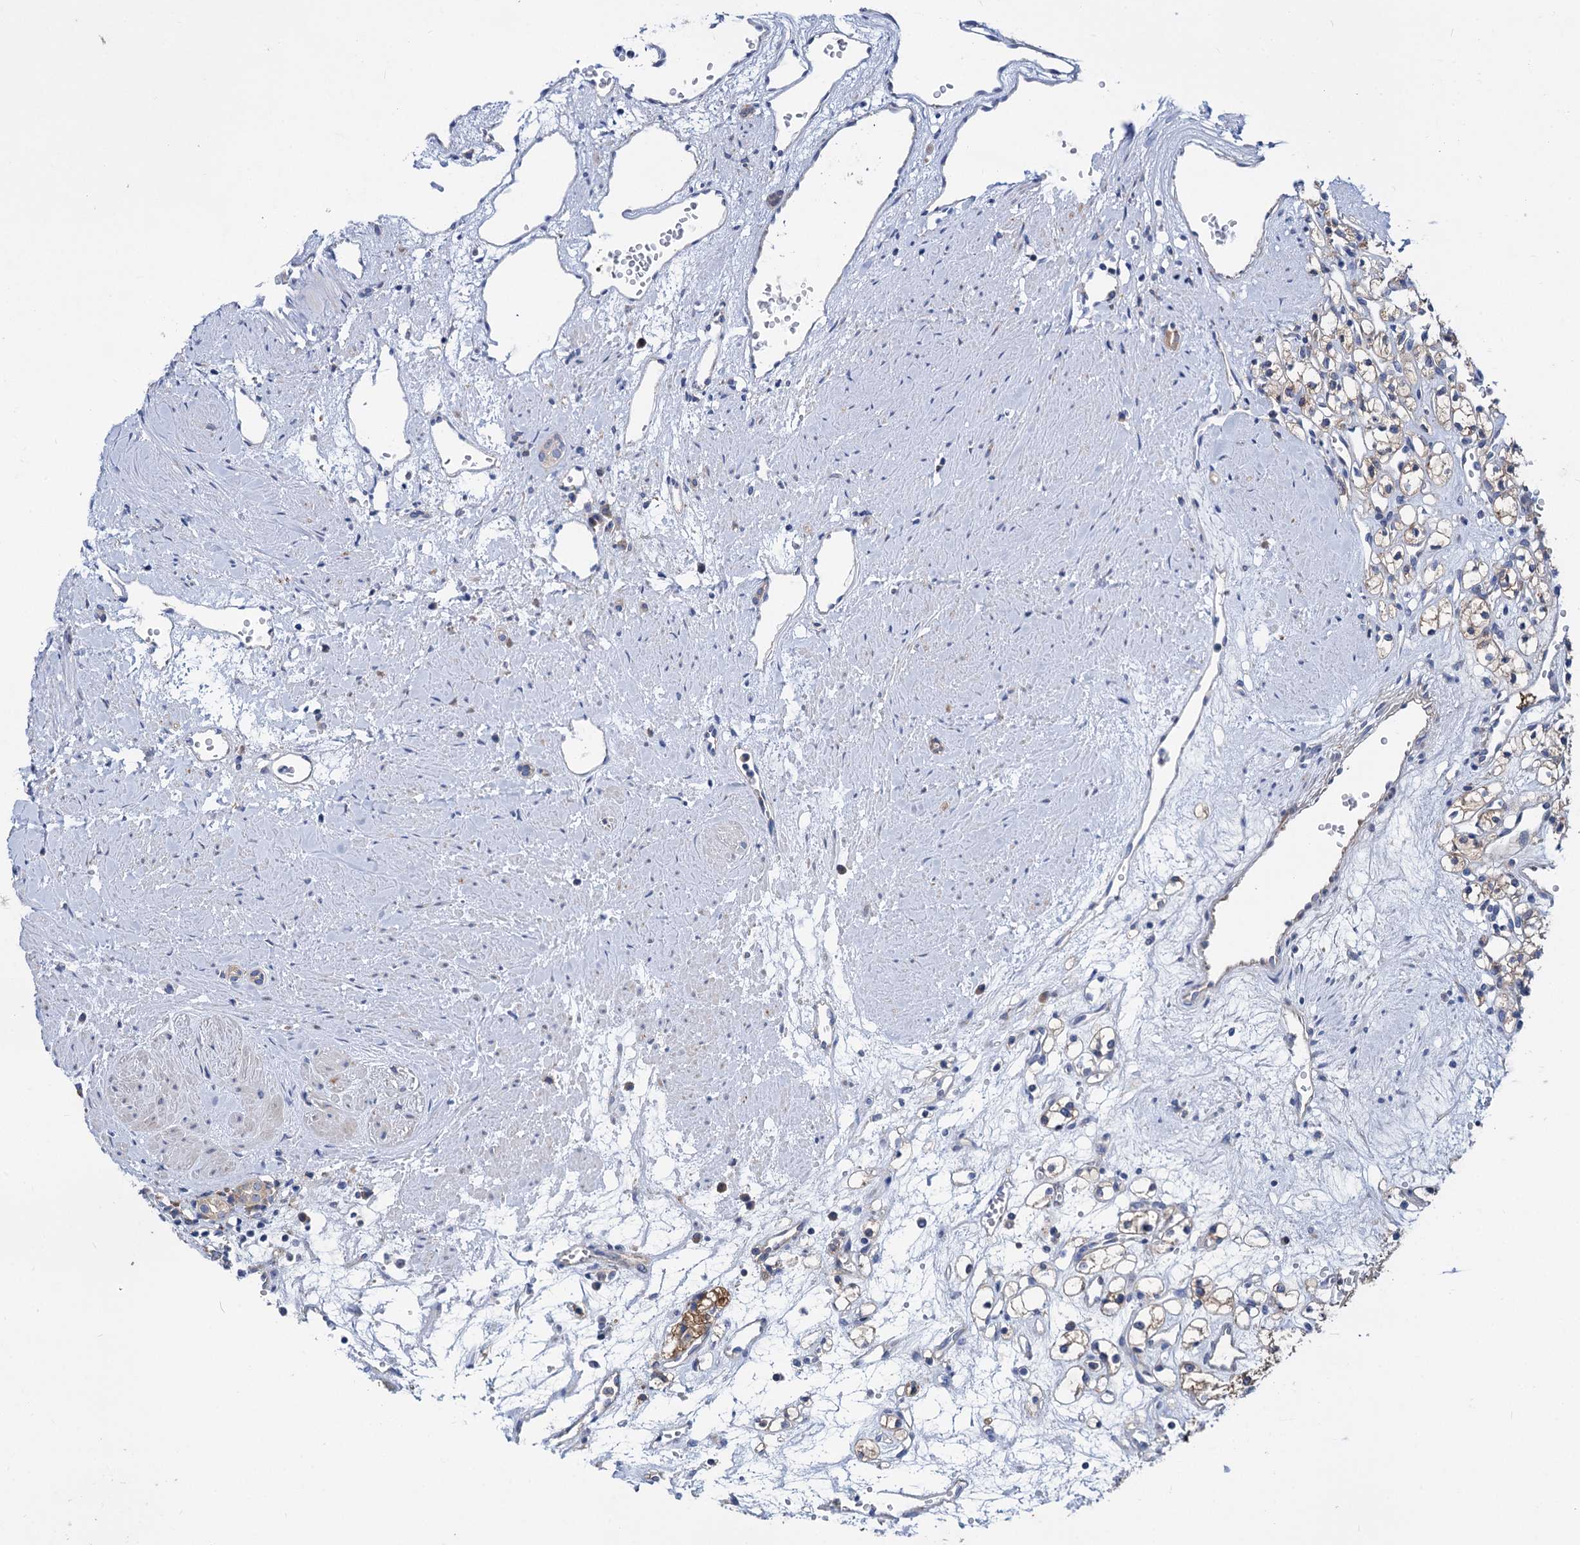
{"staining": {"intensity": "moderate", "quantity": "25%-75%", "location": "cytoplasmic/membranous"}, "tissue": "renal cancer", "cell_type": "Tumor cells", "image_type": "cancer", "snomed": [{"axis": "morphology", "description": "Adenocarcinoma, NOS"}, {"axis": "topography", "description": "Kidney"}], "caption": "DAB immunohistochemical staining of human adenocarcinoma (renal) displays moderate cytoplasmic/membranous protein positivity in approximately 25%-75% of tumor cells.", "gene": "TRIM55", "patient": {"sex": "female", "age": 59}}